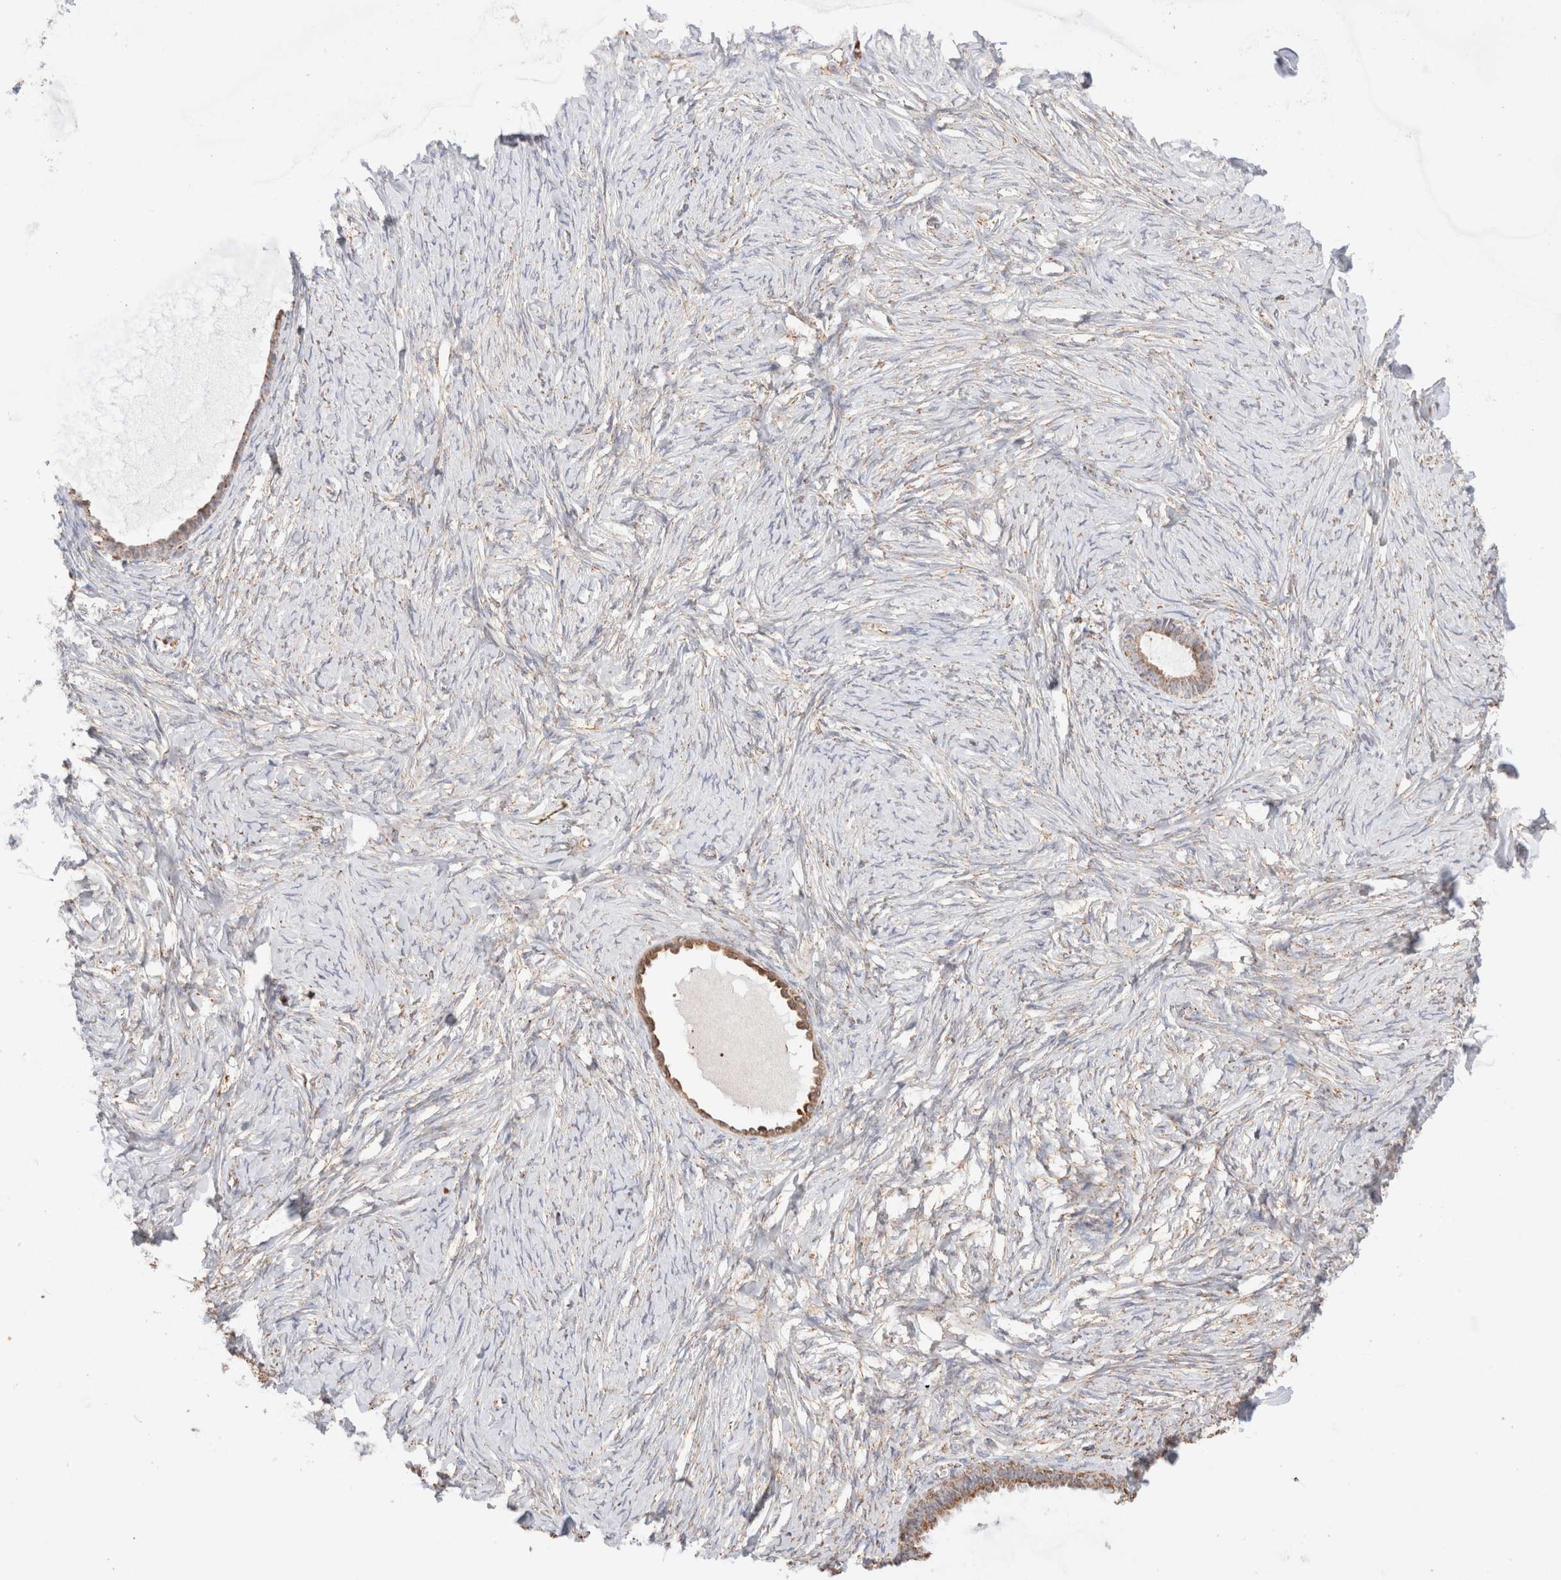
{"staining": {"intensity": "moderate", "quantity": ">75%", "location": "cytoplasmic/membranous"}, "tissue": "ovarian cancer", "cell_type": "Tumor cells", "image_type": "cancer", "snomed": [{"axis": "morphology", "description": "Cystadenocarcinoma, serous, NOS"}, {"axis": "topography", "description": "Ovary"}], "caption": "A brown stain labels moderate cytoplasmic/membranous positivity of a protein in ovarian cancer tumor cells. Ihc stains the protein in brown and the nuclei are stained blue.", "gene": "TMPPE", "patient": {"sex": "female", "age": 79}}